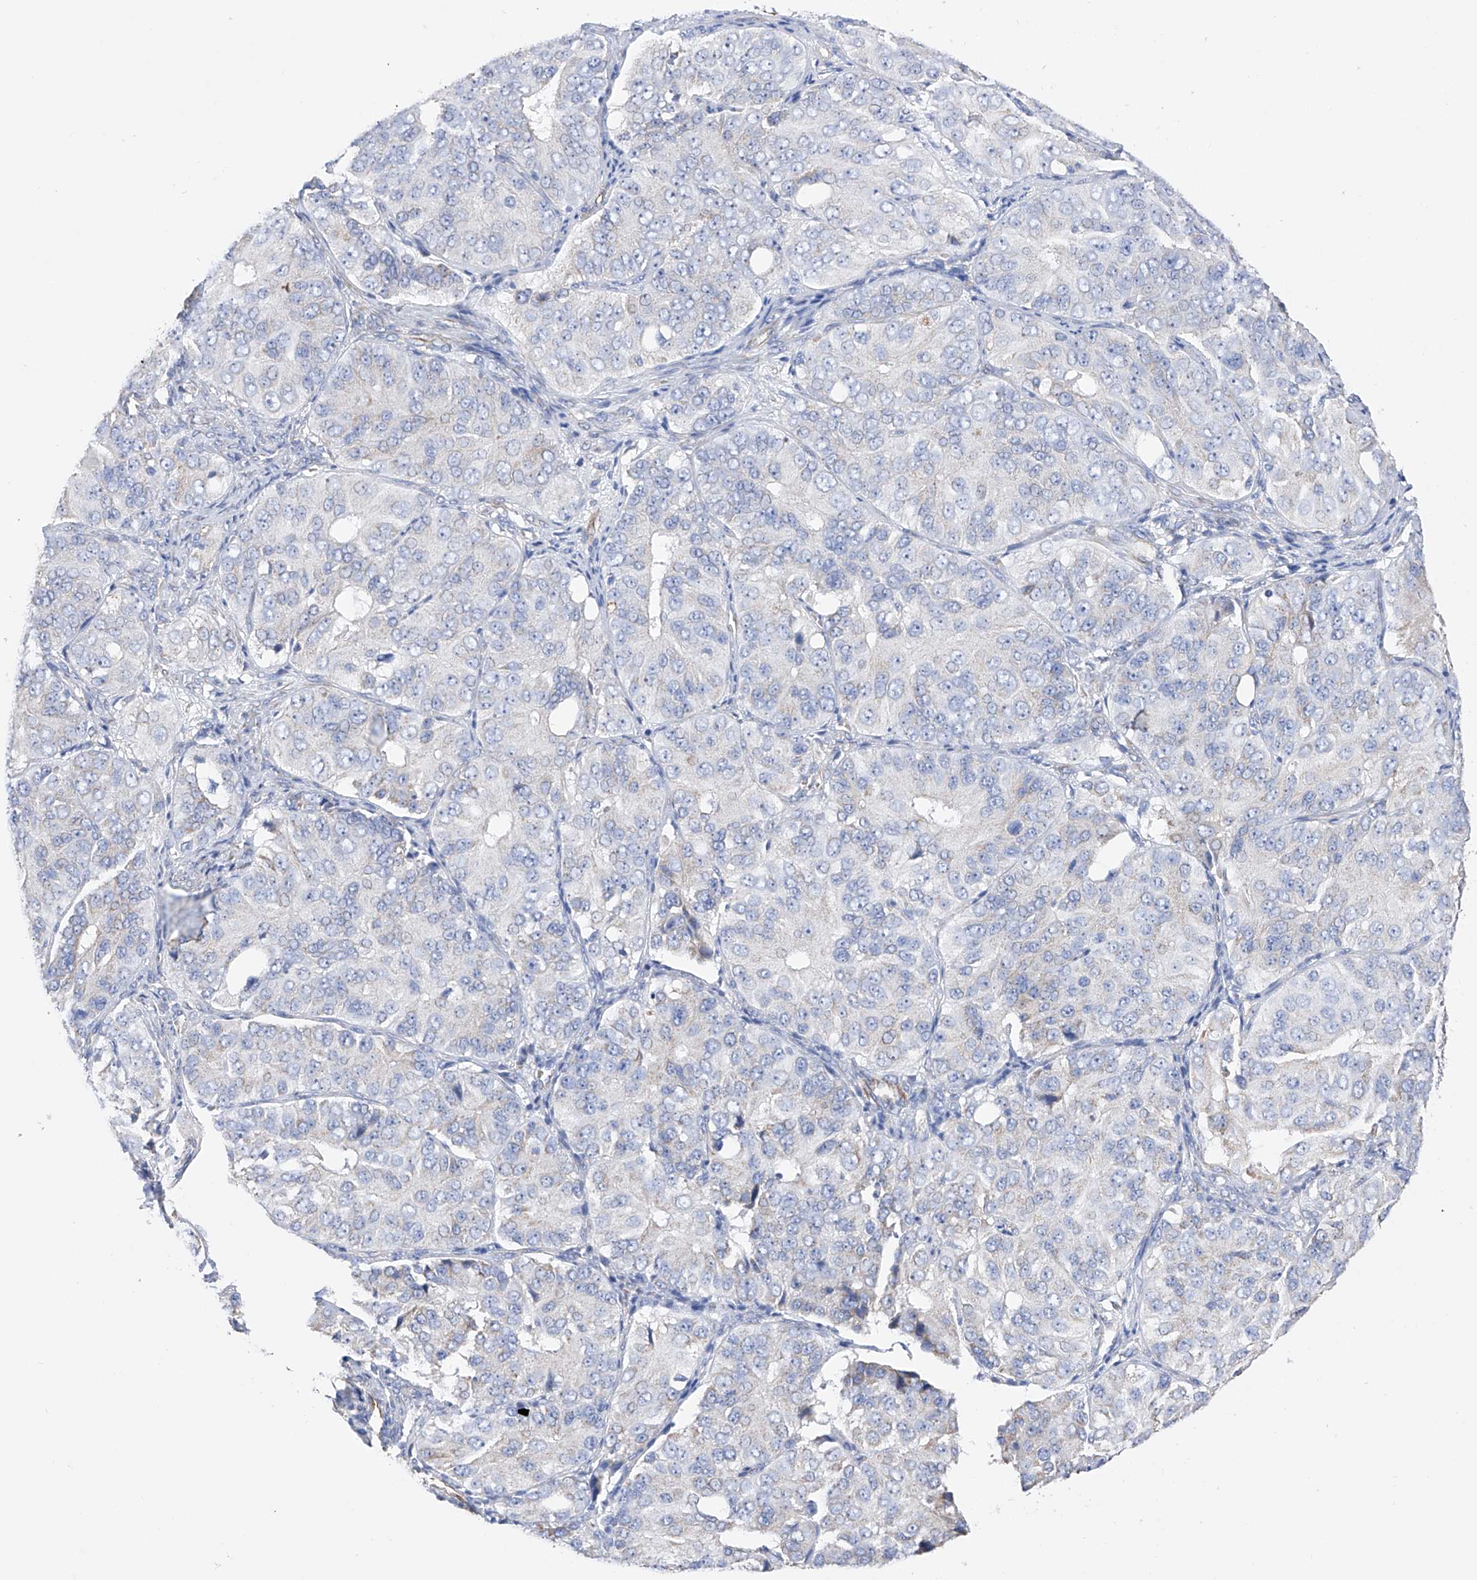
{"staining": {"intensity": "negative", "quantity": "none", "location": "none"}, "tissue": "ovarian cancer", "cell_type": "Tumor cells", "image_type": "cancer", "snomed": [{"axis": "morphology", "description": "Carcinoma, endometroid"}, {"axis": "topography", "description": "Ovary"}], "caption": "An image of ovarian cancer stained for a protein displays no brown staining in tumor cells.", "gene": "FLG", "patient": {"sex": "female", "age": 51}}